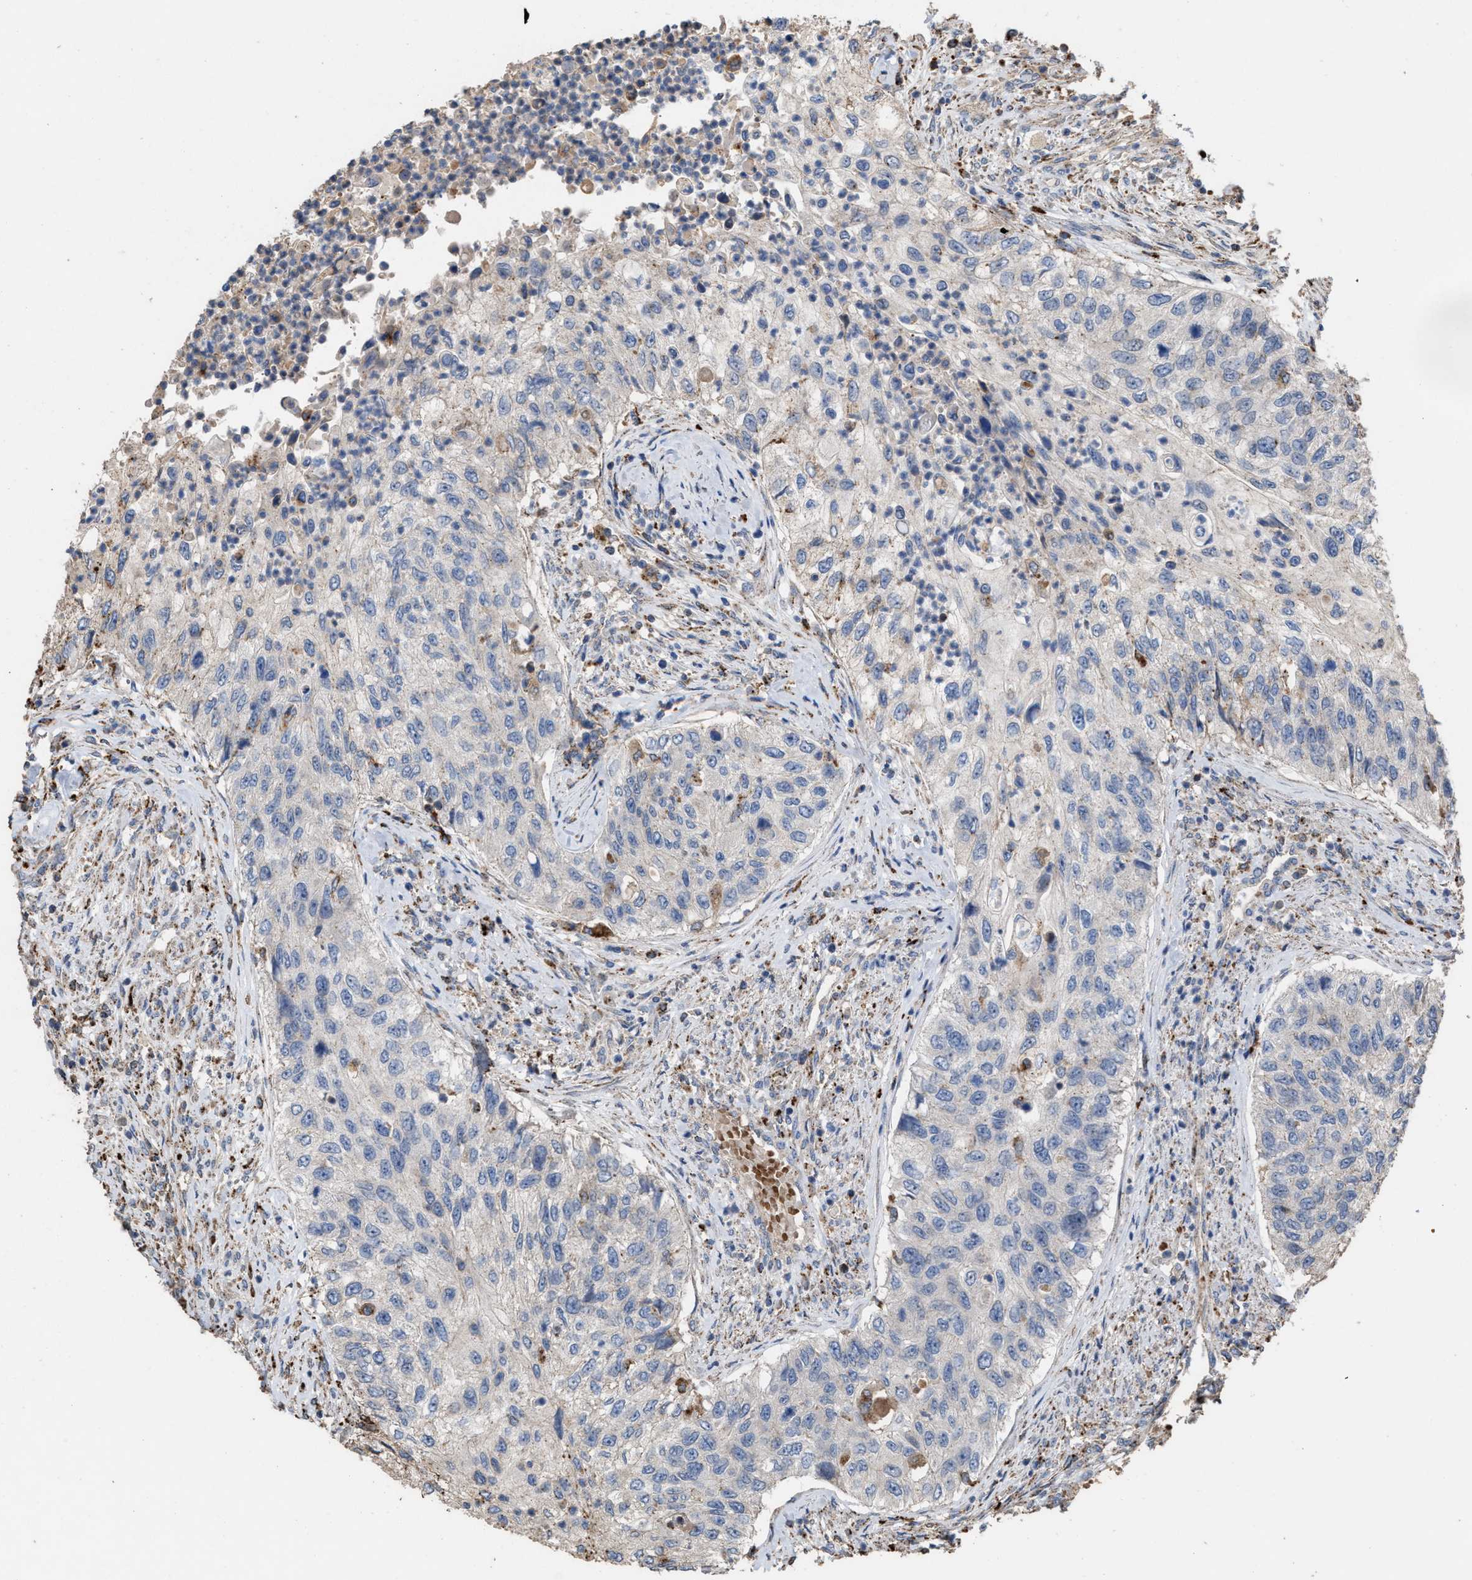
{"staining": {"intensity": "negative", "quantity": "none", "location": "none"}, "tissue": "urothelial cancer", "cell_type": "Tumor cells", "image_type": "cancer", "snomed": [{"axis": "morphology", "description": "Urothelial carcinoma, High grade"}, {"axis": "topography", "description": "Urinary bladder"}], "caption": "Immunohistochemistry (IHC) of urothelial carcinoma (high-grade) exhibits no positivity in tumor cells.", "gene": "ELMO3", "patient": {"sex": "female", "age": 60}}